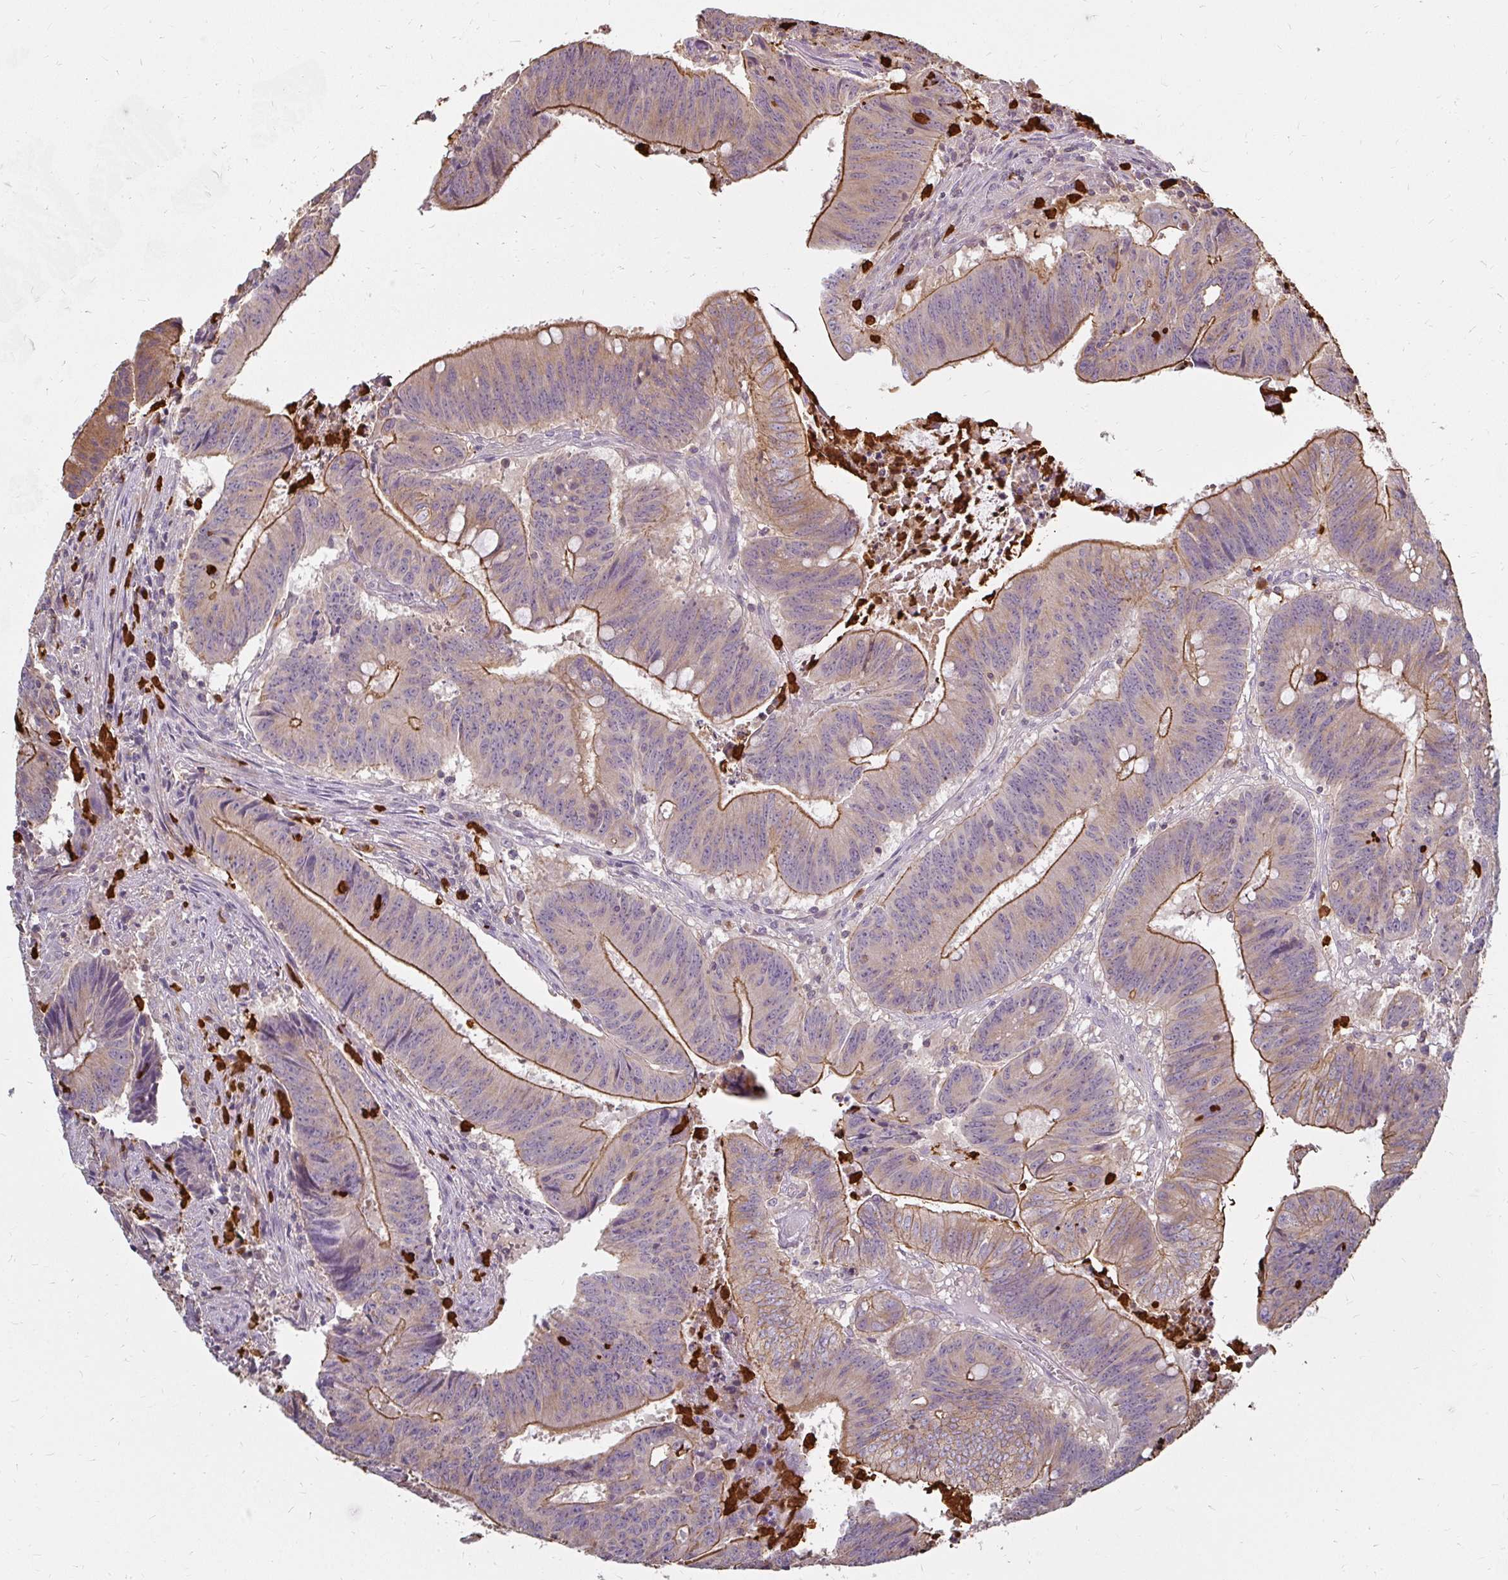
{"staining": {"intensity": "moderate", "quantity": ">75%", "location": "cytoplasmic/membranous"}, "tissue": "colorectal cancer", "cell_type": "Tumor cells", "image_type": "cancer", "snomed": [{"axis": "morphology", "description": "Adenocarcinoma, NOS"}, {"axis": "topography", "description": "Colon"}], "caption": "IHC of colorectal cancer (adenocarcinoma) shows medium levels of moderate cytoplasmic/membranous expression in about >75% of tumor cells.", "gene": "CNTRL", "patient": {"sex": "female", "age": 87}}